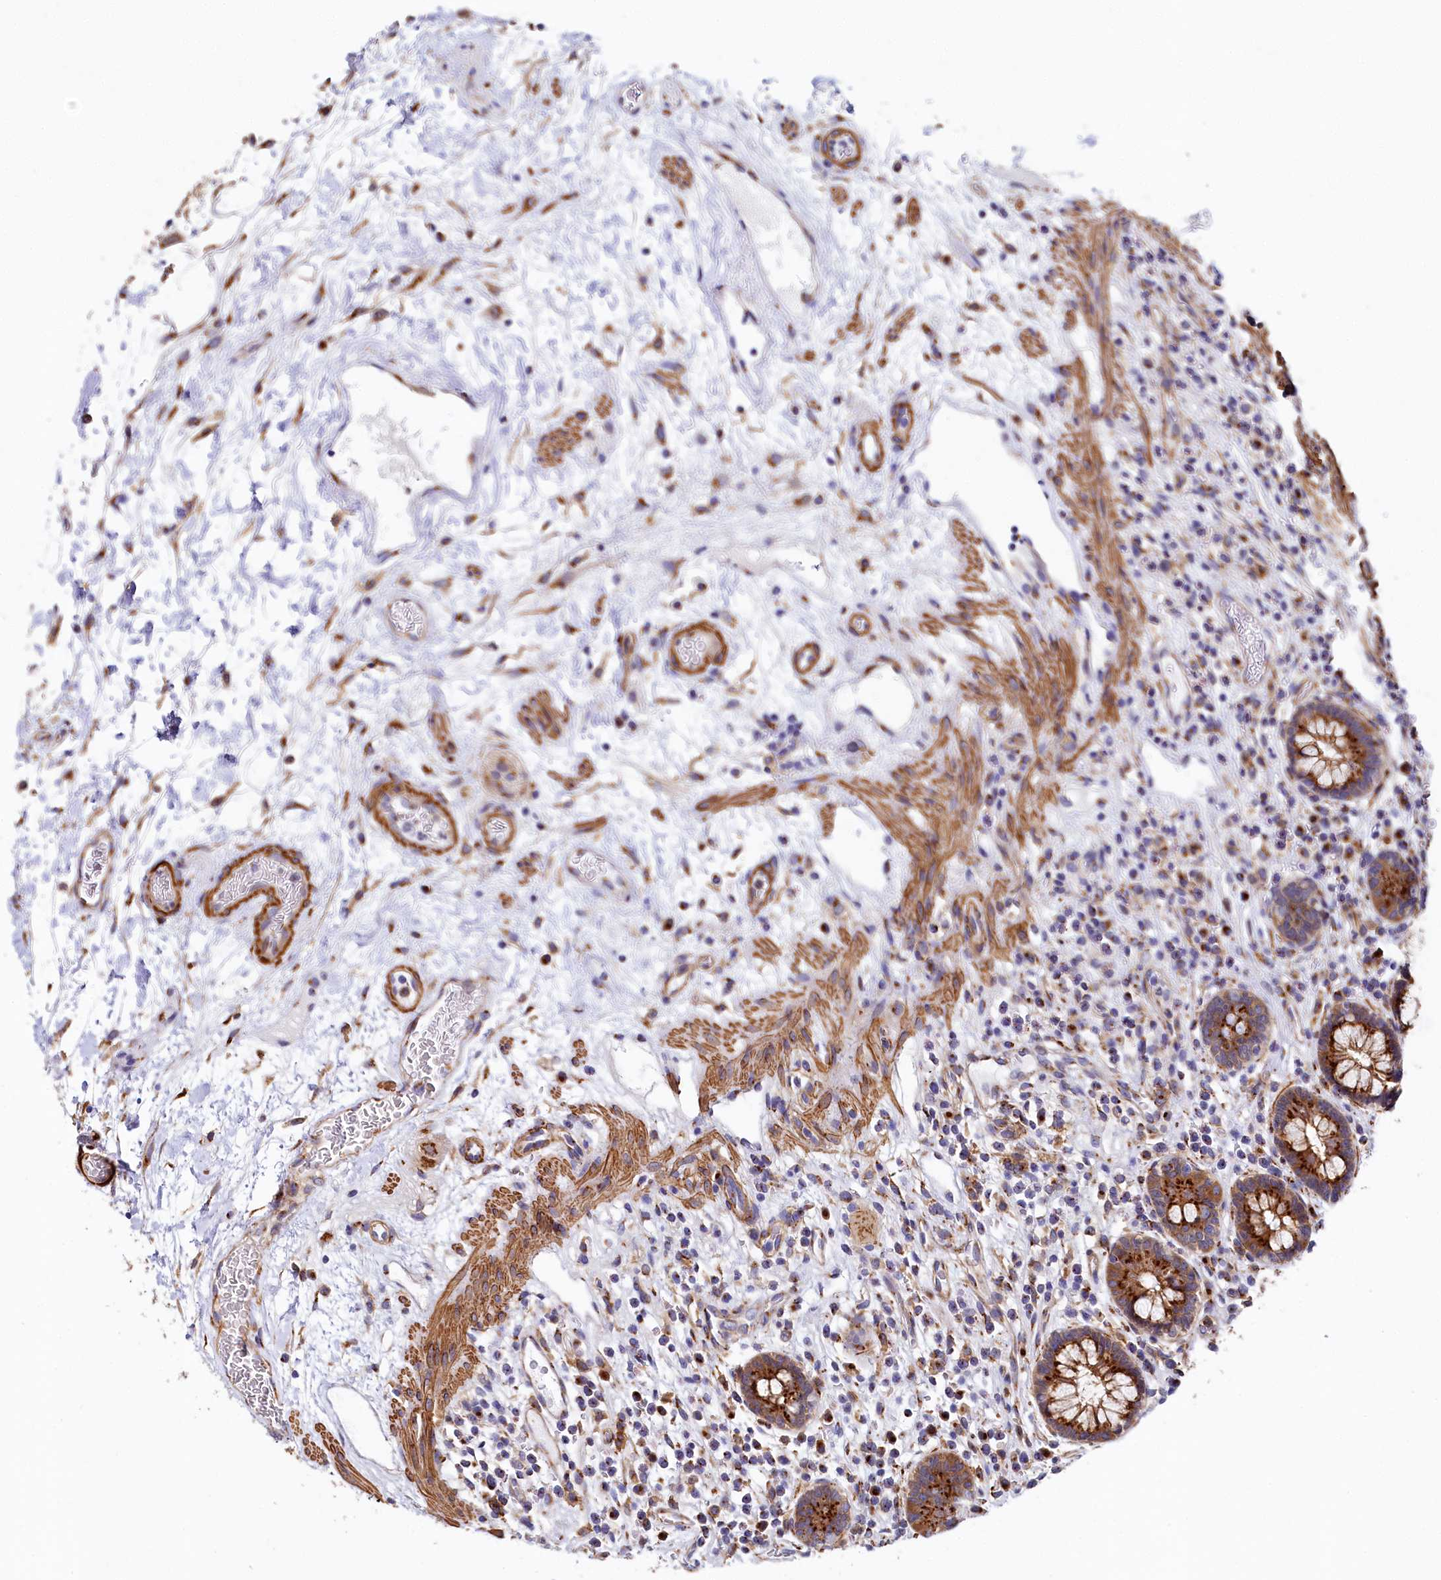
{"staining": {"intensity": "moderate", "quantity": ">75%", "location": "cytoplasmic/membranous"}, "tissue": "colon", "cell_type": "Endothelial cells", "image_type": "normal", "snomed": [{"axis": "morphology", "description": "Normal tissue, NOS"}, {"axis": "topography", "description": "Colon"}], "caption": "This histopathology image exhibits immunohistochemistry (IHC) staining of unremarkable colon, with medium moderate cytoplasmic/membranous positivity in approximately >75% of endothelial cells.", "gene": "BET1L", "patient": {"sex": "female", "age": 79}}